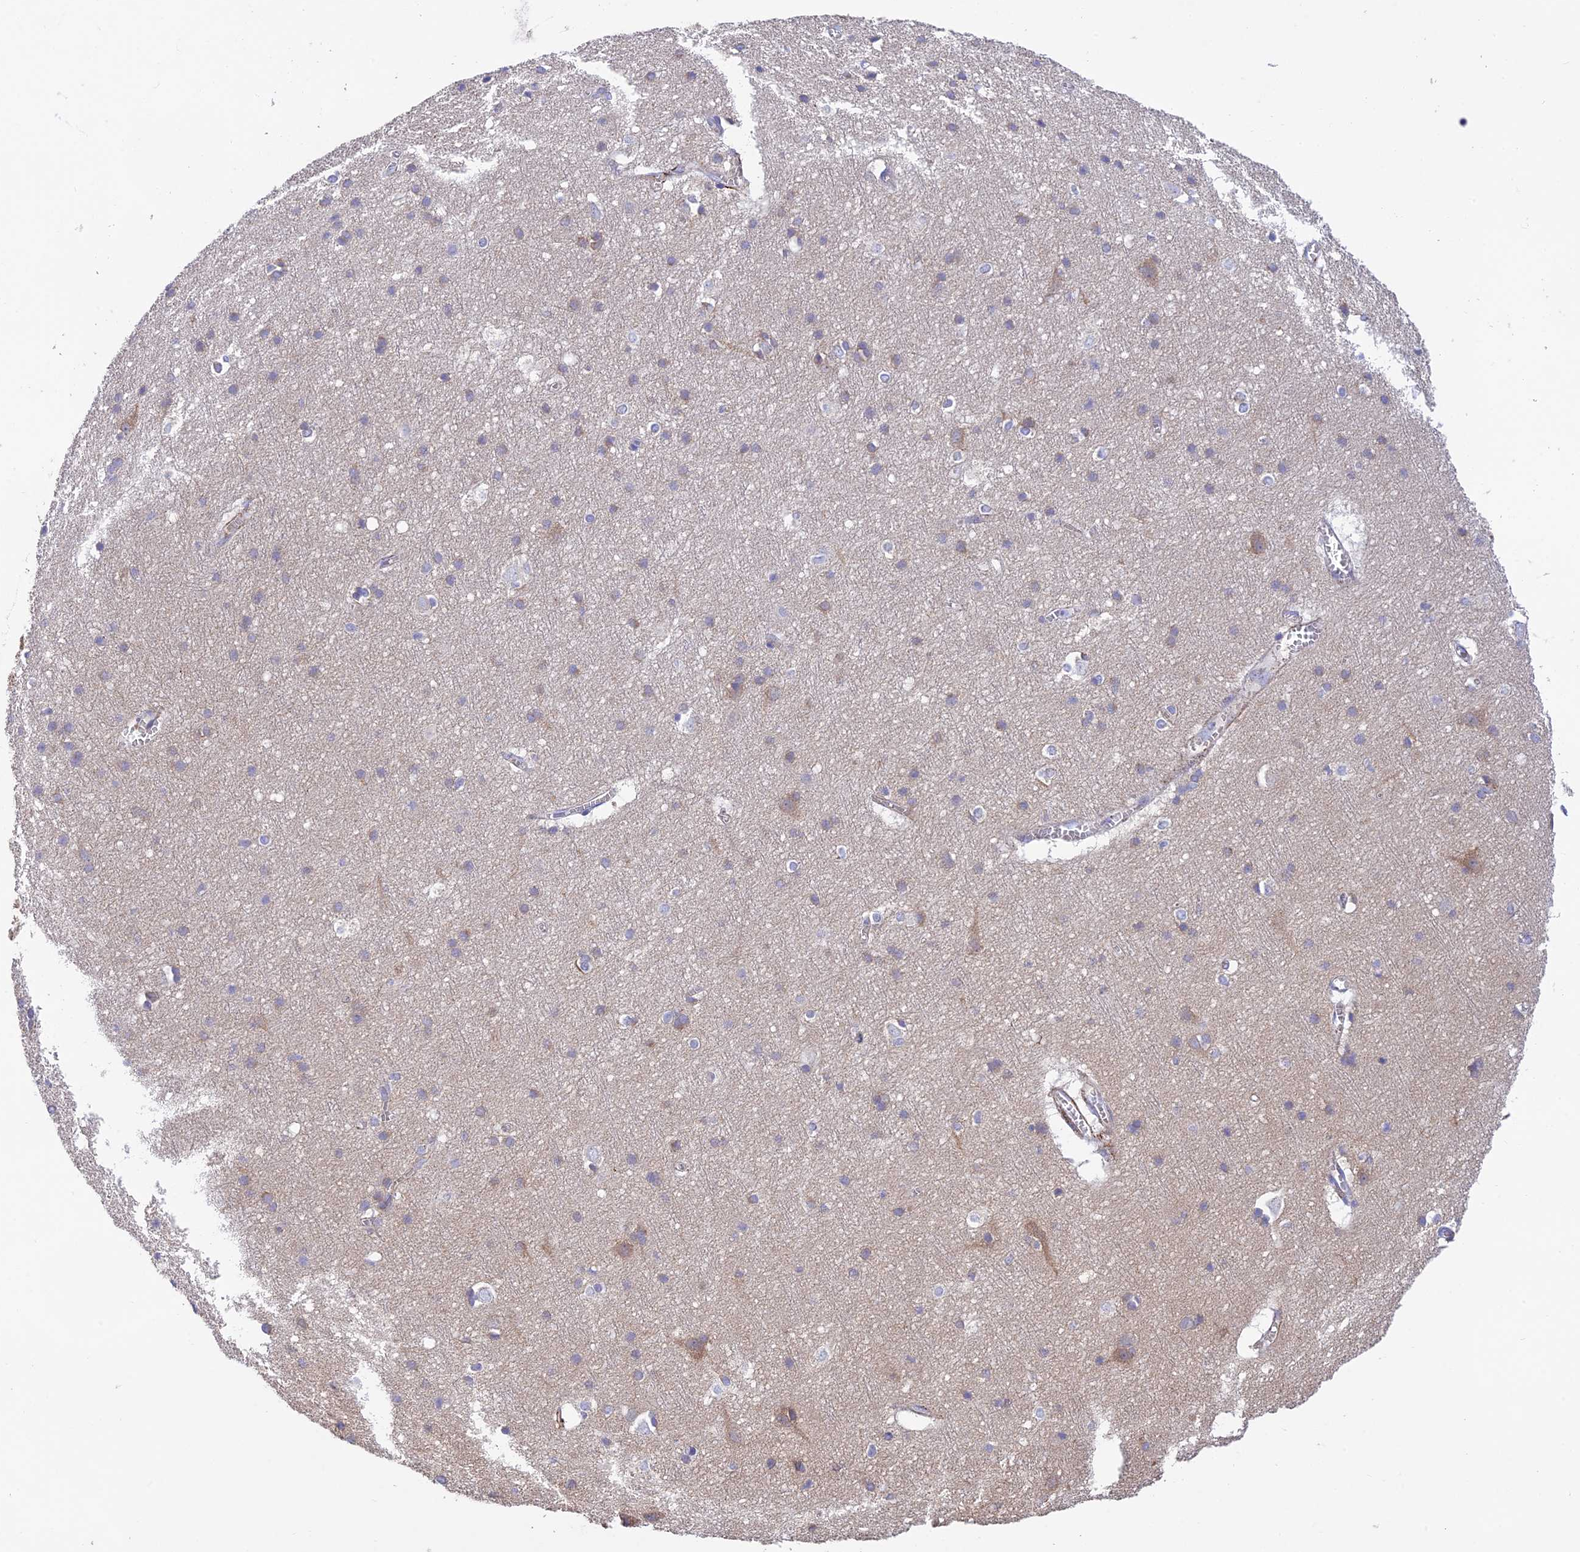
{"staining": {"intensity": "weak", "quantity": "<25%", "location": "cytoplasmic/membranous"}, "tissue": "cerebral cortex", "cell_type": "Endothelial cells", "image_type": "normal", "snomed": [{"axis": "morphology", "description": "Normal tissue, NOS"}, {"axis": "topography", "description": "Cerebral cortex"}], "caption": "Photomicrograph shows no significant protein positivity in endothelial cells of unremarkable cerebral cortex. Nuclei are stained in blue.", "gene": "HSD17B2", "patient": {"sex": "male", "age": 54}}